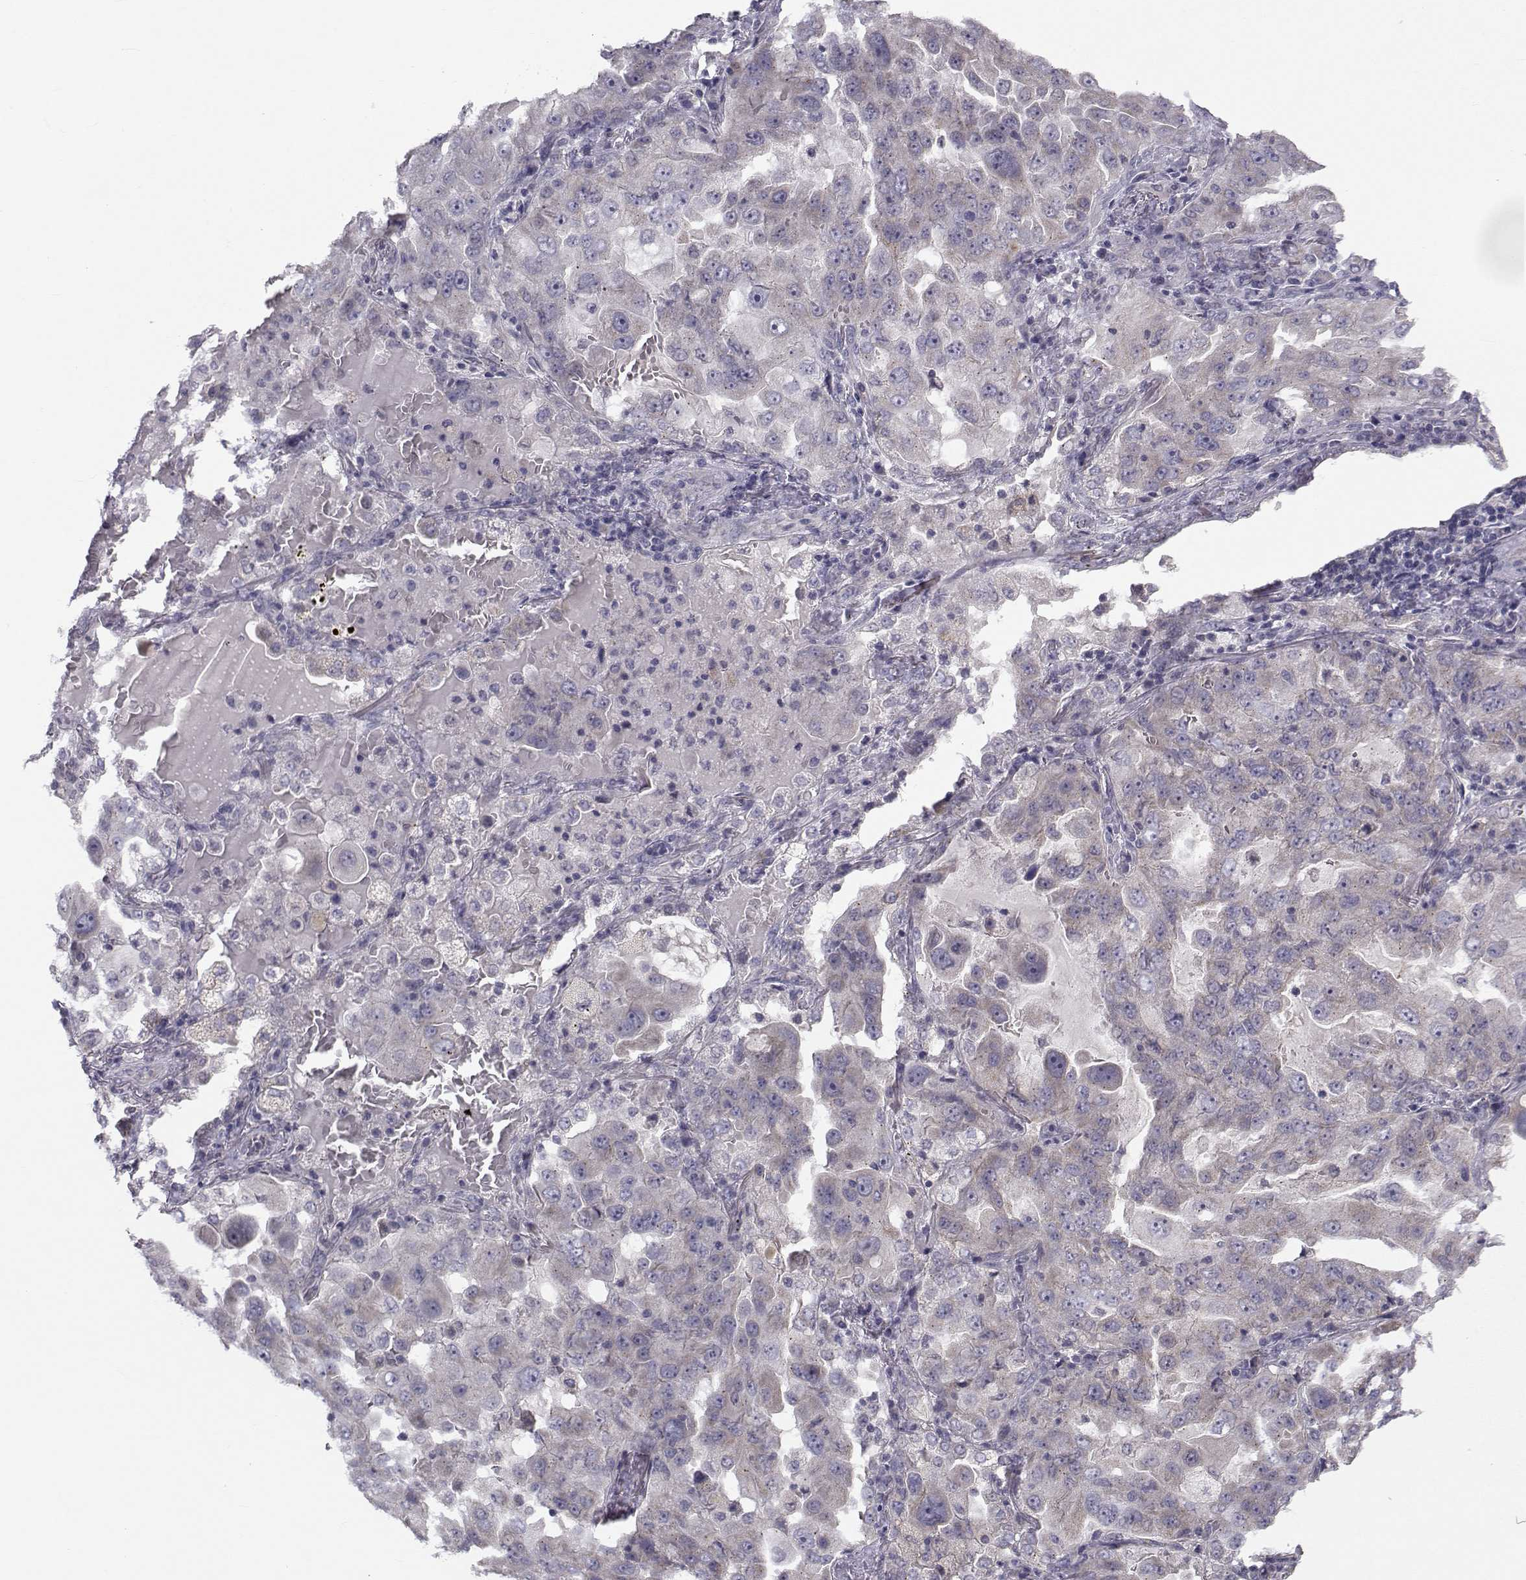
{"staining": {"intensity": "negative", "quantity": "none", "location": "none"}, "tissue": "lung cancer", "cell_type": "Tumor cells", "image_type": "cancer", "snomed": [{"axis": "morphology", "description": "Adenocarcinoma, NOS"}, {"axis": "topography", "description": "Lung"}], "caption": "This is an immunohistochemistry (IHC) photomicrograph of lung cancer (adenocarcinoma). There is no staining in tumor cells.", "gene": "ANGPT1", "patient": {"sex": "female", "age": 61}}